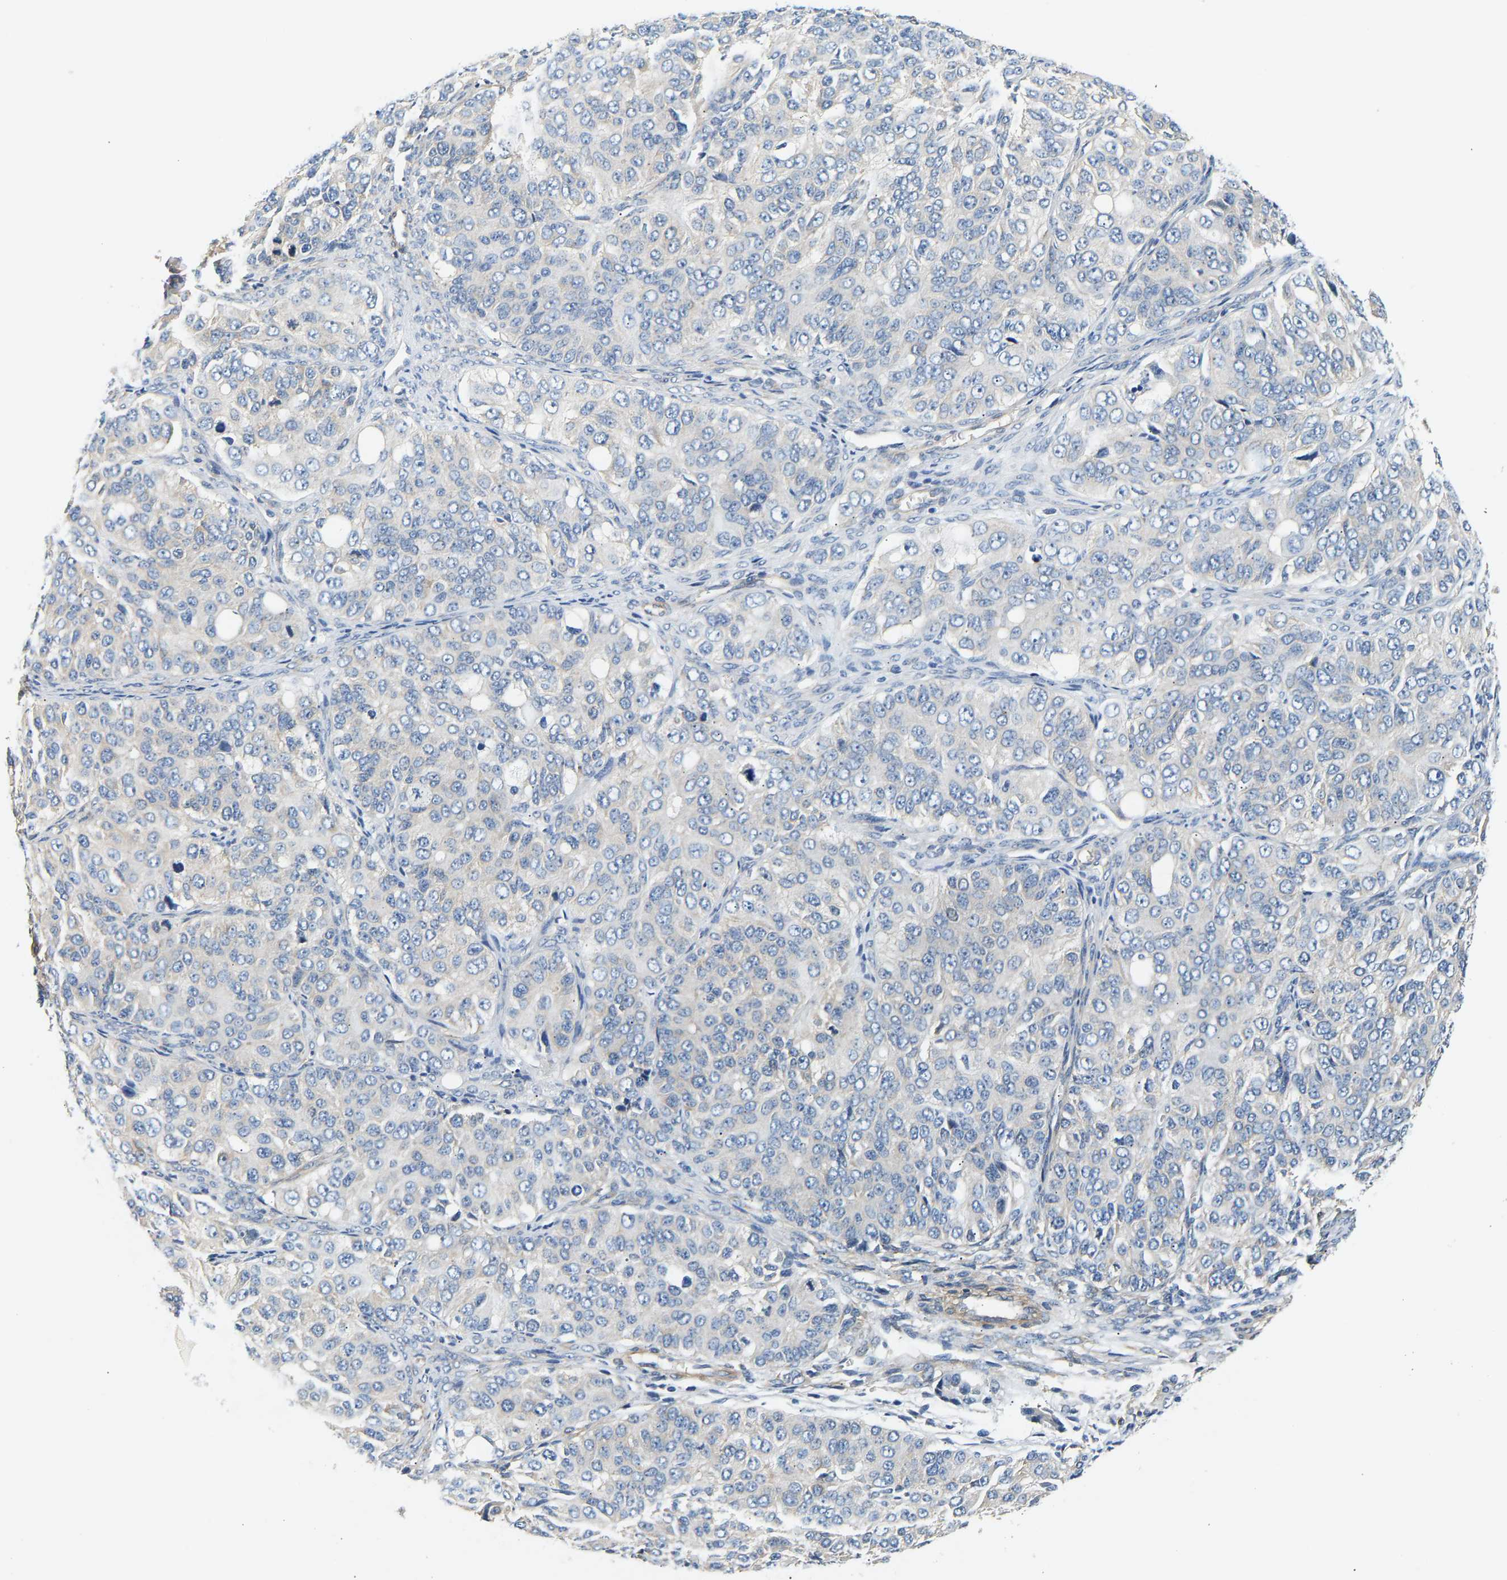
{"staining": {"intensity": "negative", "quantity": "none", "location": "none"}, "tissue": "ovarian cancer", "cell_type": "Tumor cells", "image_type": "cancer", "snomed": [{"axis": "morphology", "description": "Carcinoma, endometroid"}, {"axis": "topography", "description": "Ovary"}], "caption": "Ovarian cancer was stained to show a protein in brown. There is no significant expression in tumor cells.", "gene": "PAWR", "patient": {"sex": "female", "age": 51}}